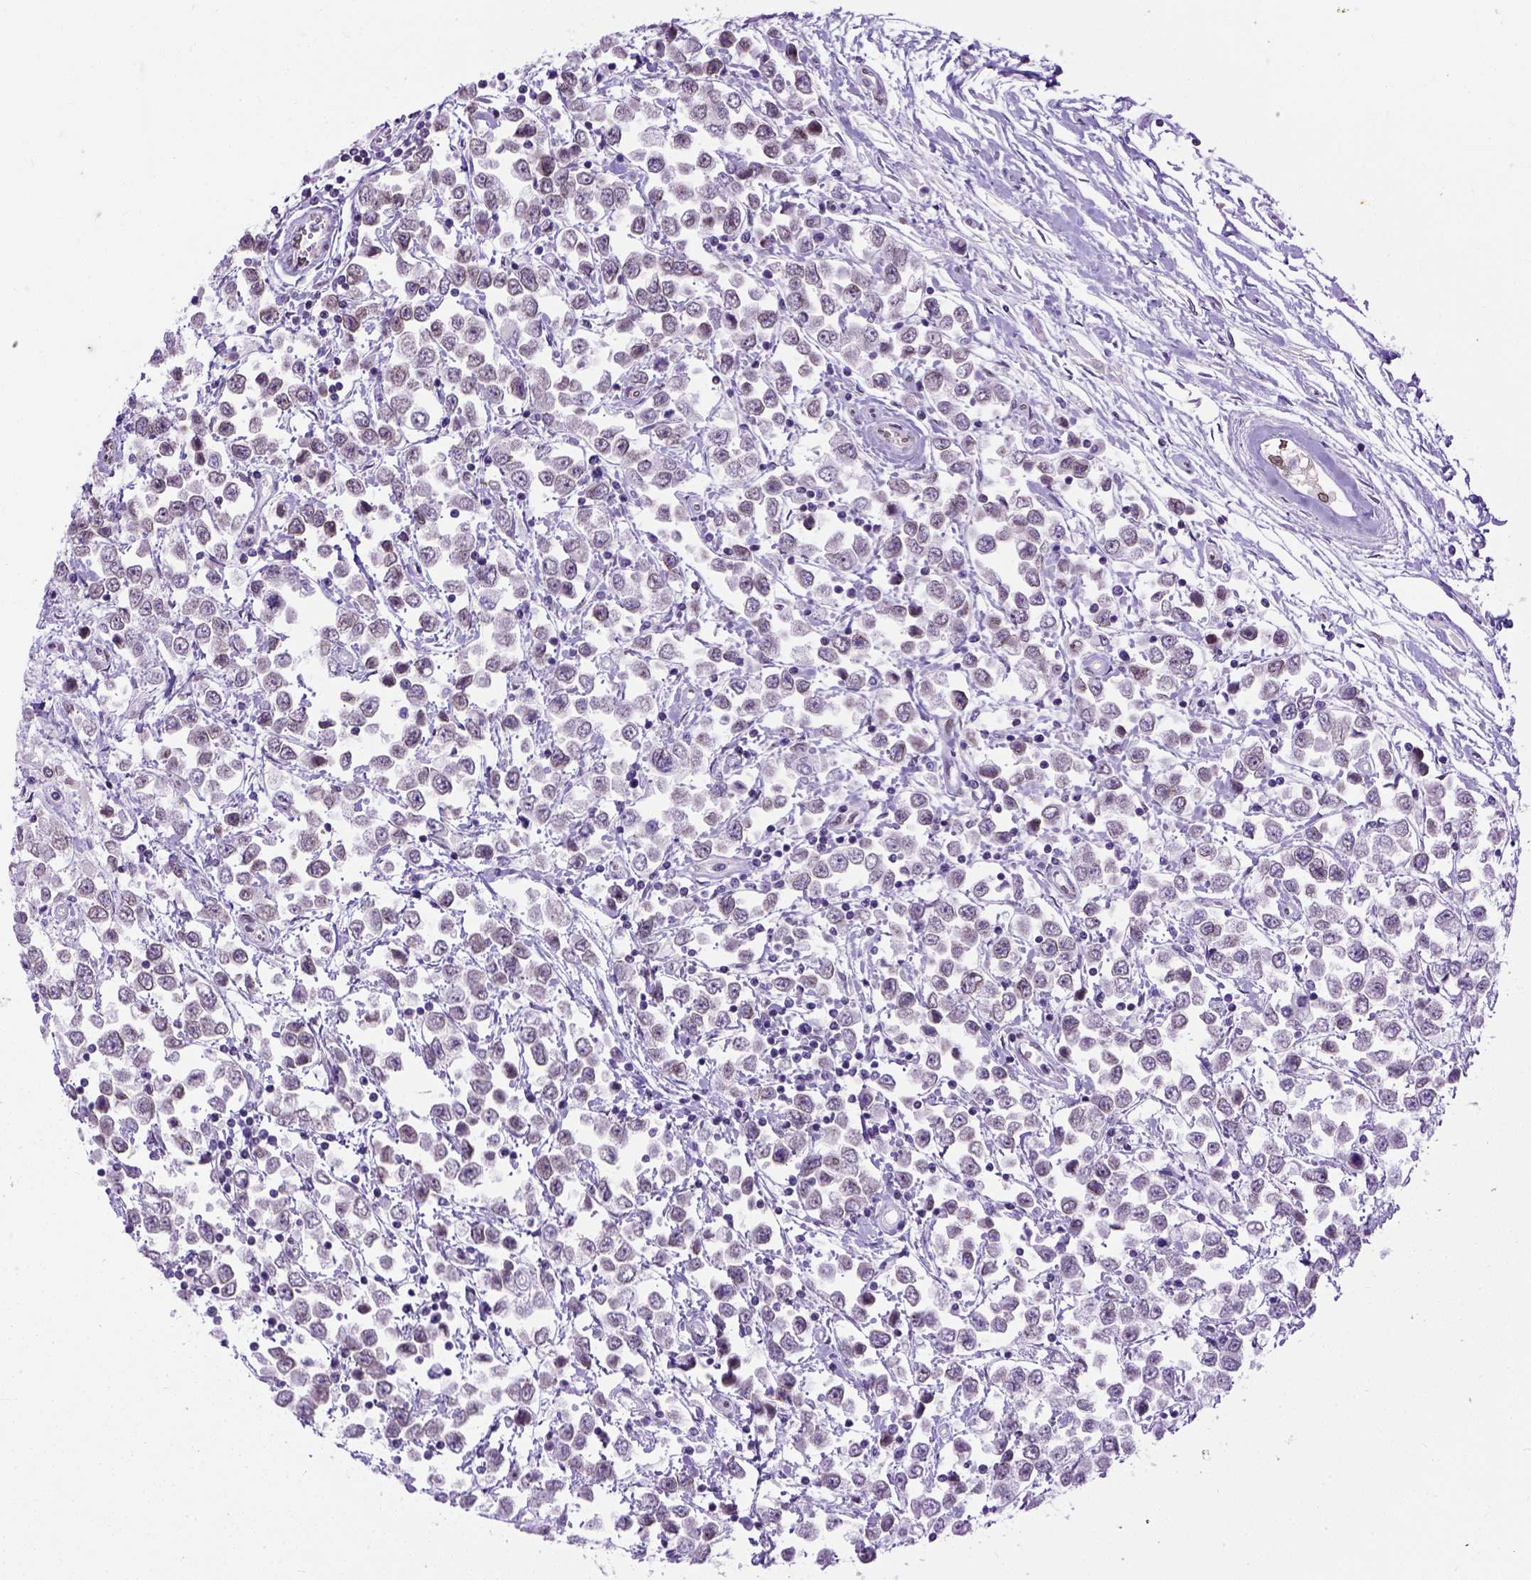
{"staining": {"intensity": "weak", "quantity": "<25%", "location": "nuclear"}, "tissue": "testis cancer", "cell_type": "Tumor cells", "image_type": "cancer", "snomed": [{"axis": "morphology", "description": "Seminoma, NOS"}, {"axis": "topography", "description": "Testis"}], "caption": "DAB immunohistochemical staining of seminoma (testis) displays no significant staining in tumor cells.", "gene": "FAM184B", "patient": {"sex": "male", "age": 34}}